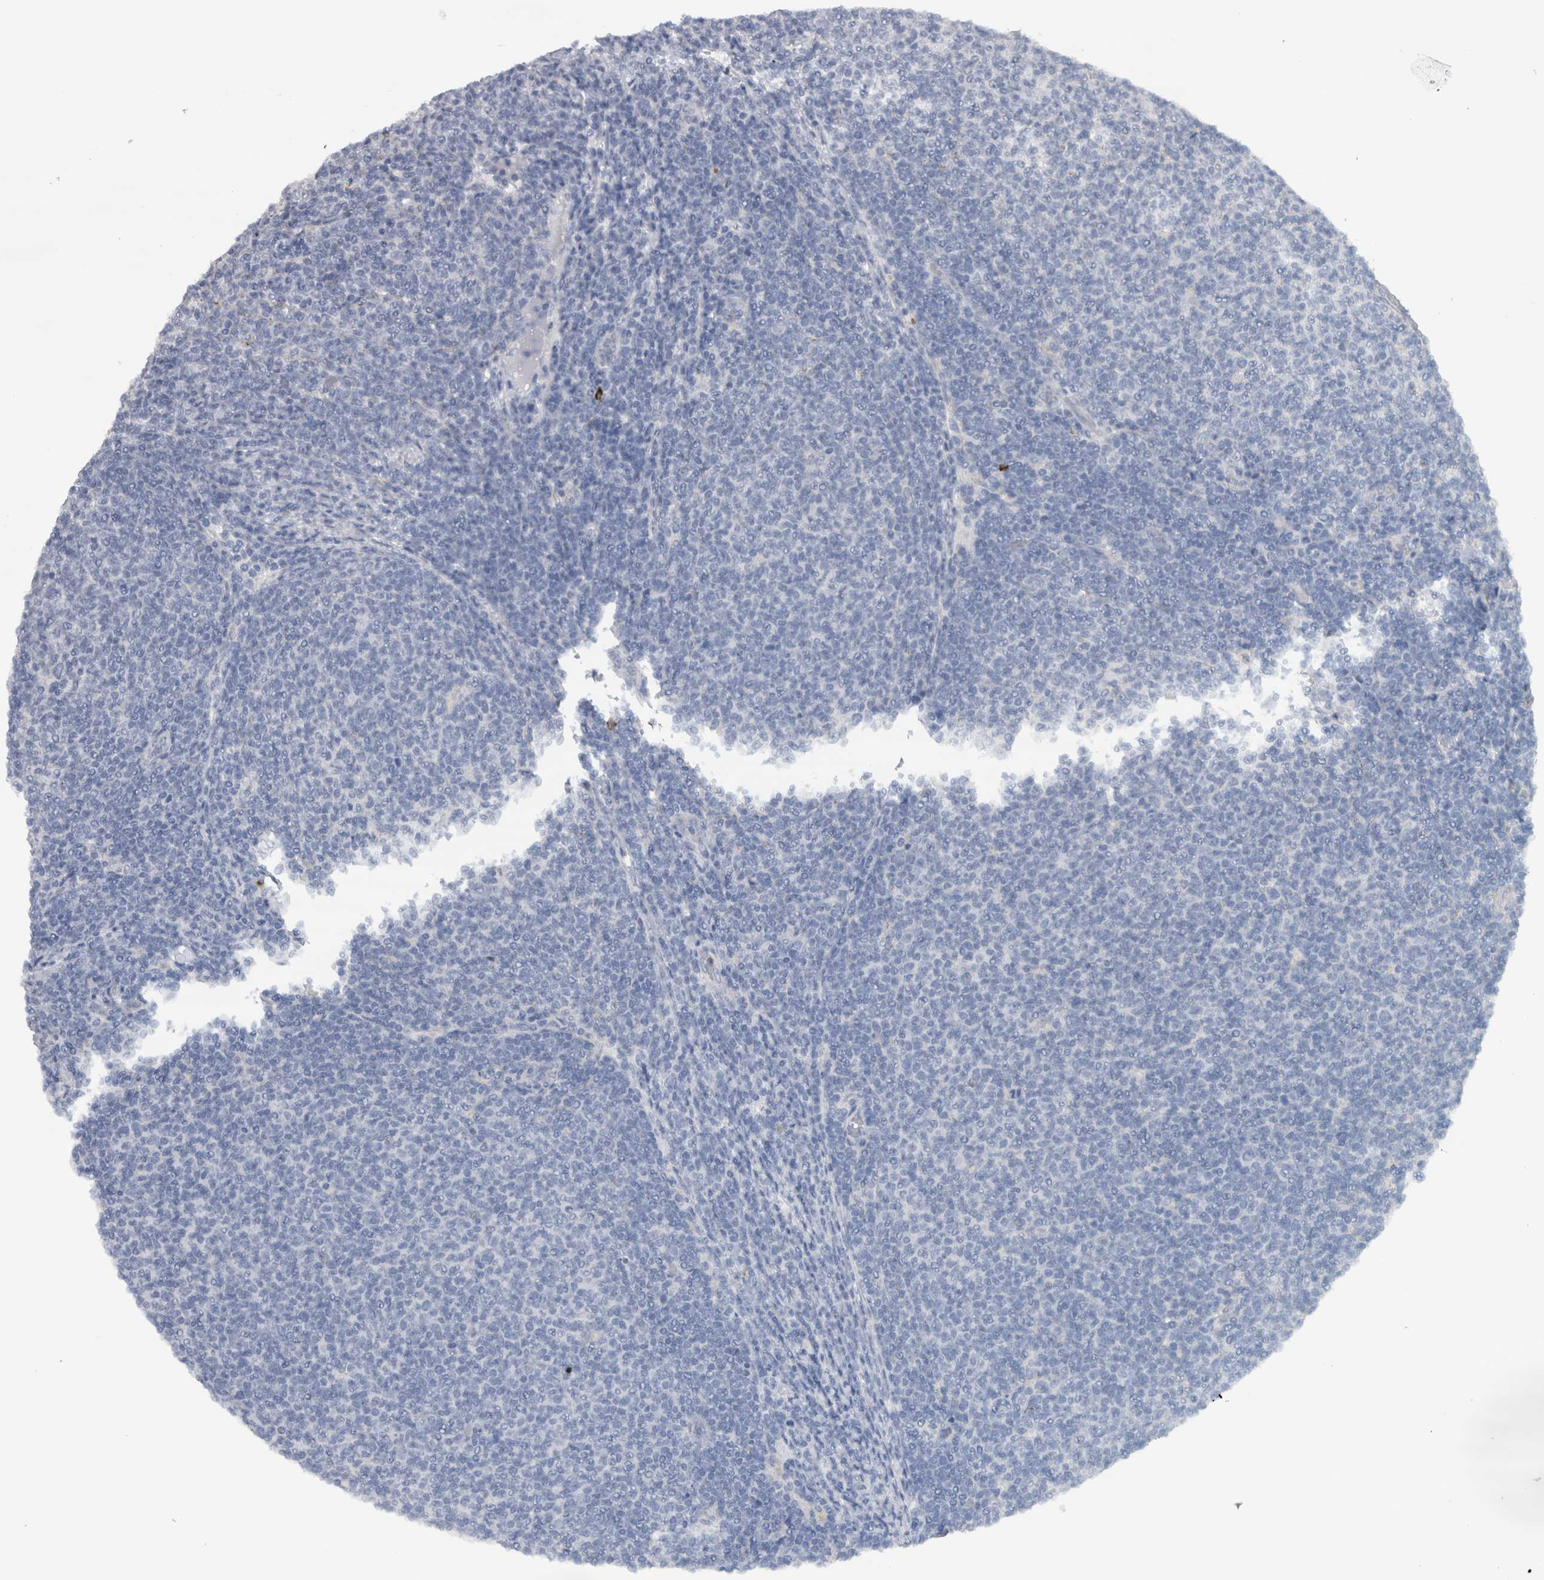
{"staining": {"intensity": "negative", "quantity": "none", "location": "none"}, "tissue": "lymphoma", "cell_type": "Tumor cells", "image_type": "cancer", "snomed": [{"axis": "morphology", "description": "Malignant lymphoma, non-Hodgkin's type, Low grade"}, {"axis": "topography", "description": "Lymph node"}], "caption": "This photomicrograph is of lymphoma stained with IHC to label a protein in brown with the nuclei are counter-stained blue. There is no staining in tumor cells.", "gene": "CD63", "patient": {"sex": "male", "age": 66}}